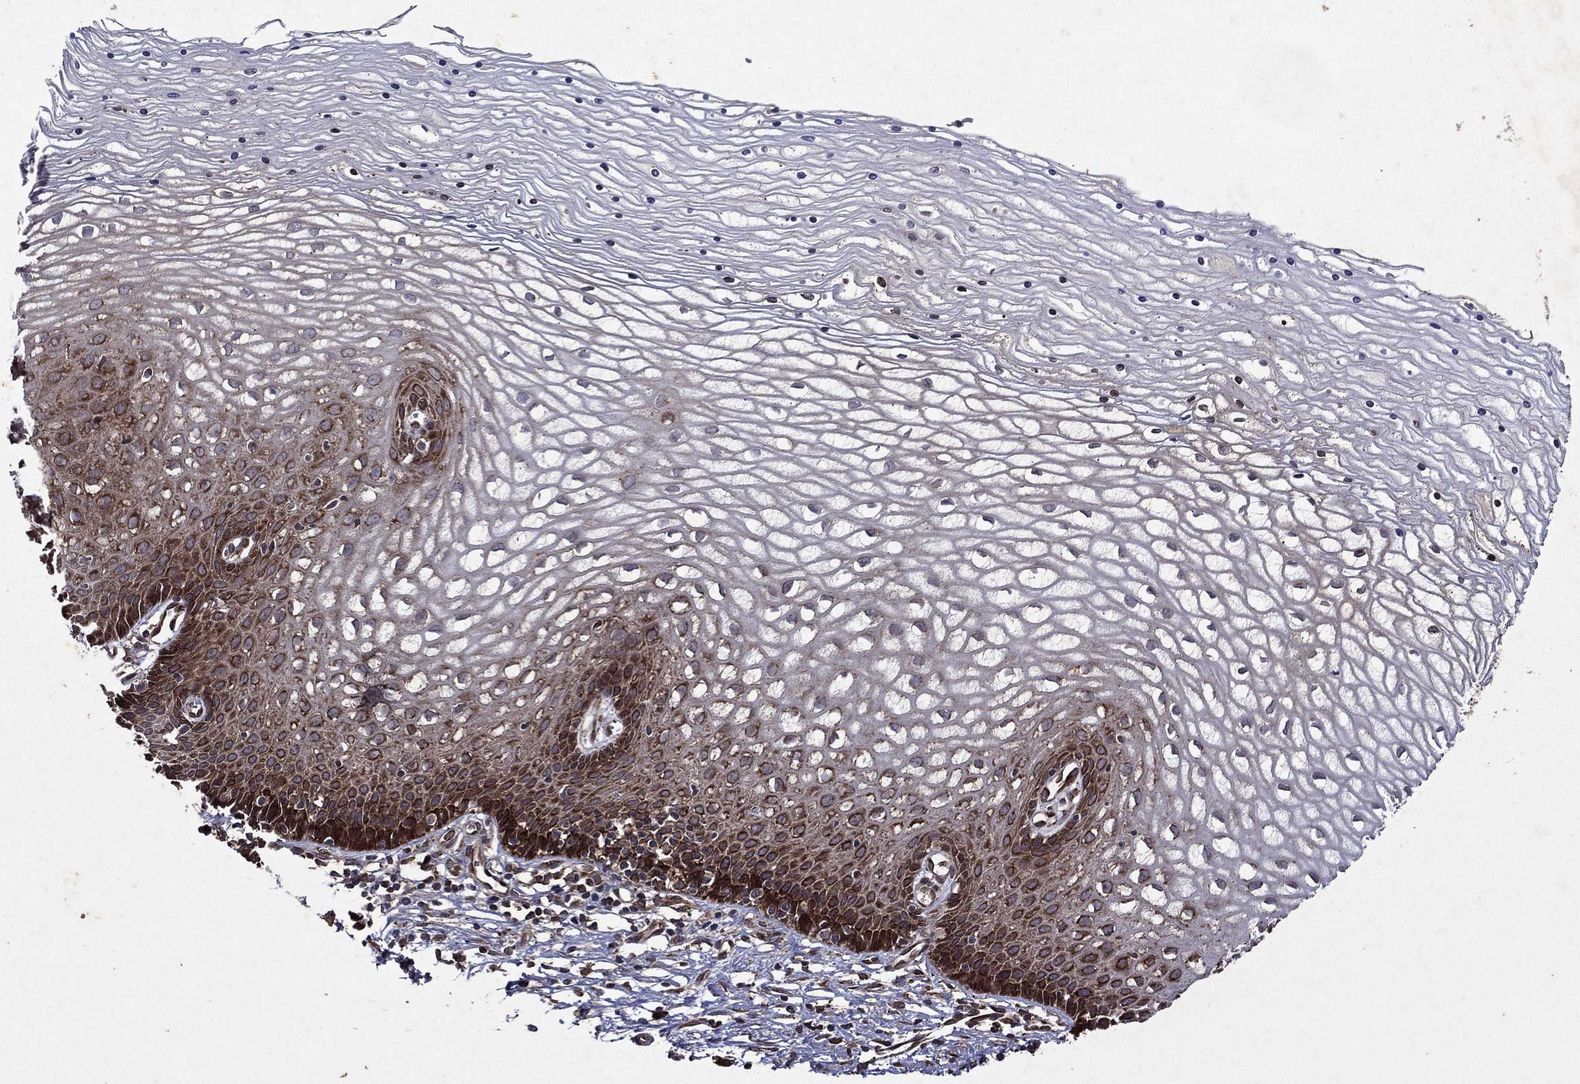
{"staining": {"intensity": "moderate", "quantity": ">75%", "location": "cytoplasmic/membranous"}, "tissue": "cervix", "cell_type": "Glandular cells", "image_type": "normal", "snomed": [{"axis": "morphology", "description": "Normal tissue, NOS"}, {"axis": "topography", "description": "Cervix"}], "caption": "Glandular cells reveal medium levels of moderate cytoplasmic/membranous staining in approximately >75% of cells in benign cervix.", "gene": "EIF2B4", "patient": {"sex": "female", "age": 35}}